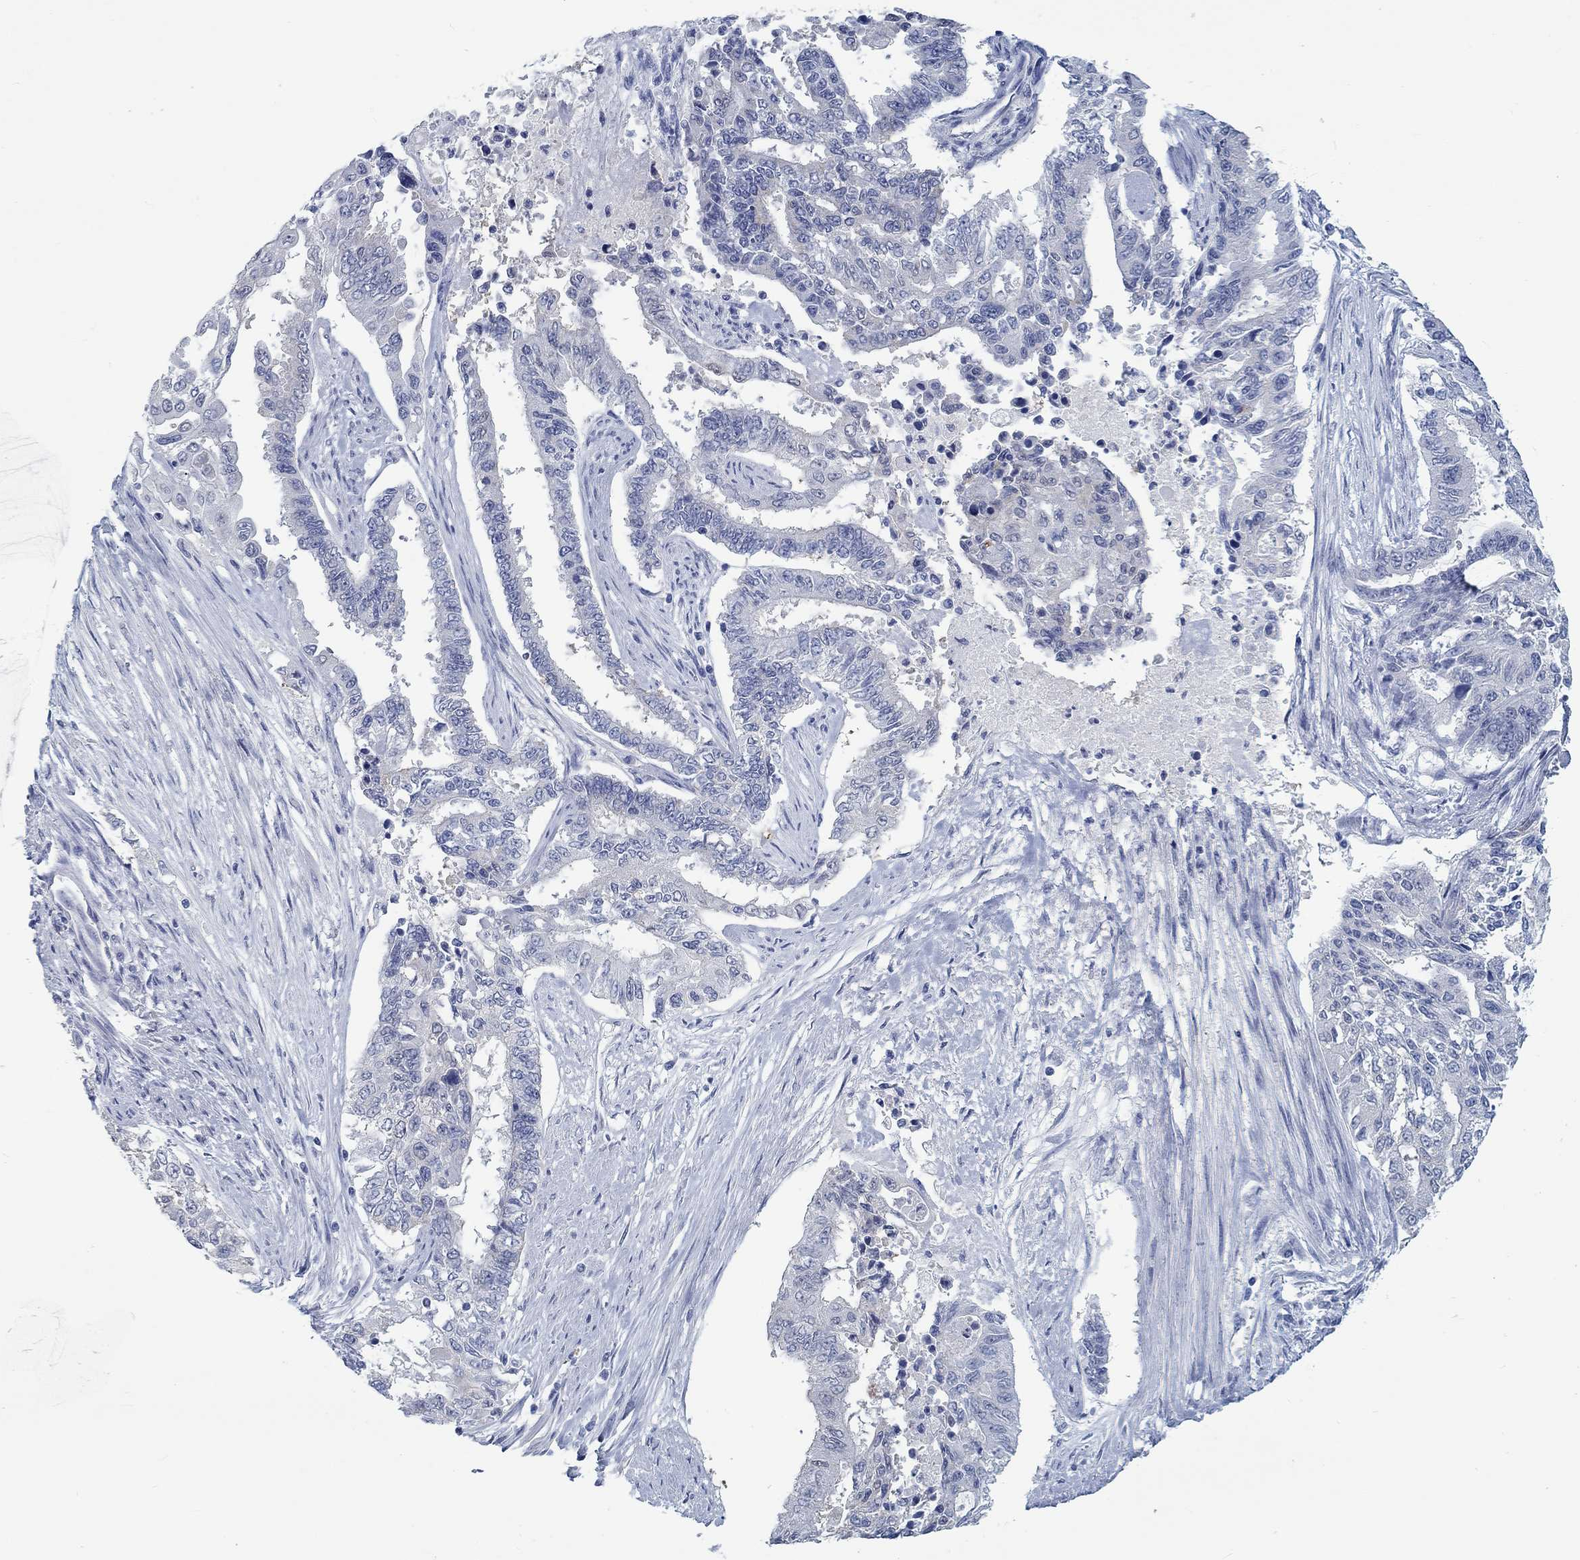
{"staining": {"intensity": "negative", "quantity": "none", "location": "none"}, "tissue": "endometrial cancer", "cell_type": "Tumor cells", "image_type": "cancer", "snomed": [{"axis": "morphology", "description": "Adenocarcinoma, NOS"}, {"axis": "topography", "description": "Uterus"}], "caption": "High magnification brightfield microscopy of endometrial cancer (adenocarcinoma) stained with DAB (brown) and counterstained with hematoxylin (blue): tumor cells show no significant positivity.", "gene": "TEKT4", "patient": {"sex": "female", "age": 59}}